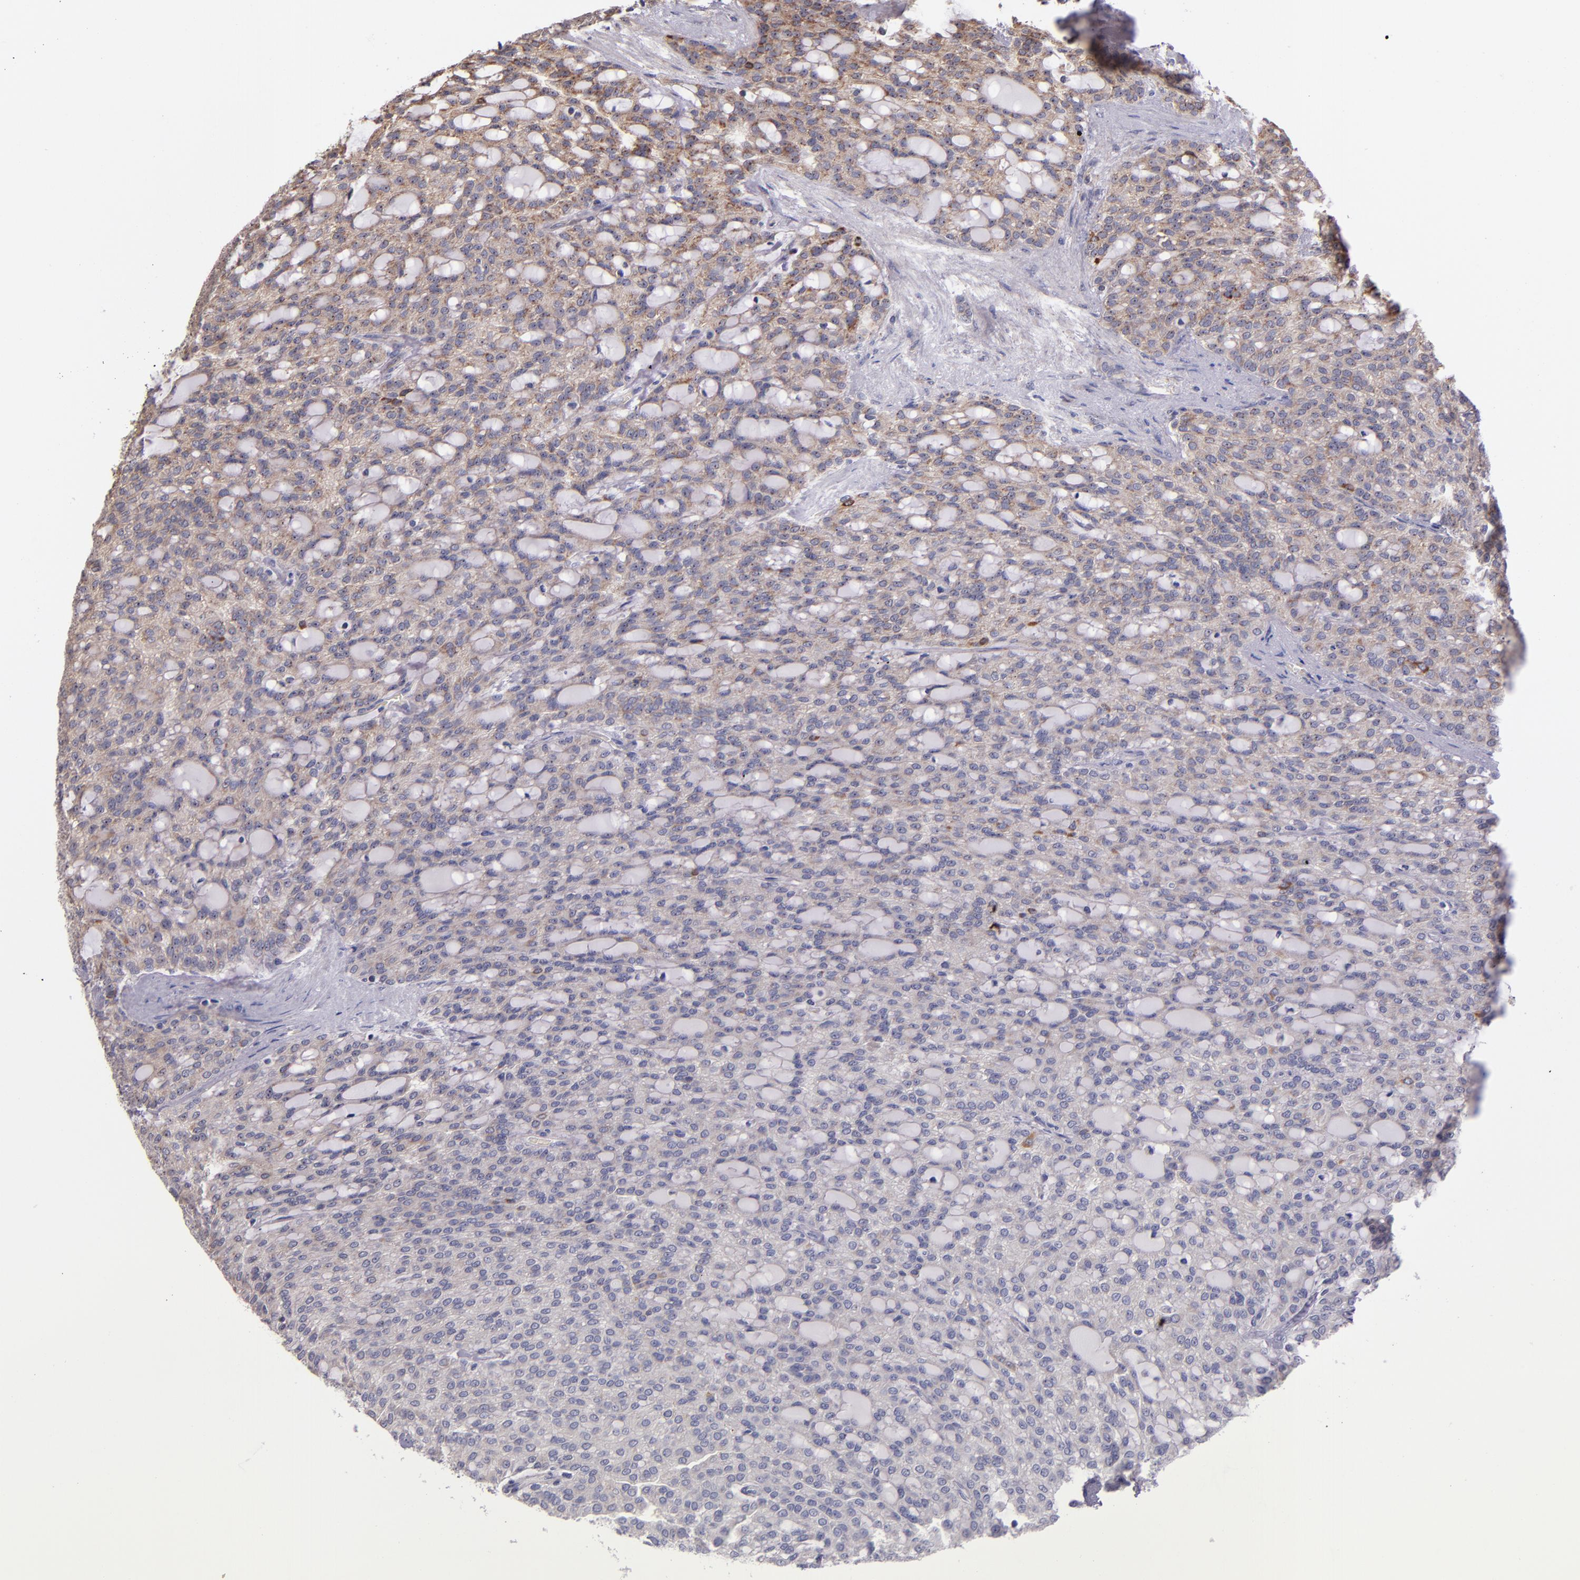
{"staining": {"intensity": "weak", "quantity": "25%-75%", "location": "cytoplasmic/membranous"}, "tissue": "renal cancer", "cell_type": "Tumor cells", "image_type": "cancer", "snomed": [{"axis": "morphology", "description": "Adenocarcinoma, NOS"}, {"axis": "topography", "description": "Kidney"}], "caption": "Immunohistochemistry (IHC) (DAB (3,3'-diaminobenzidine)) staining of renal cancer shows weak cytoplasmic/membranous protein staining in about 25%-75% of tumor cells.", "gene": "SHC1", "patient": {"sex": "male", "age": 63}}